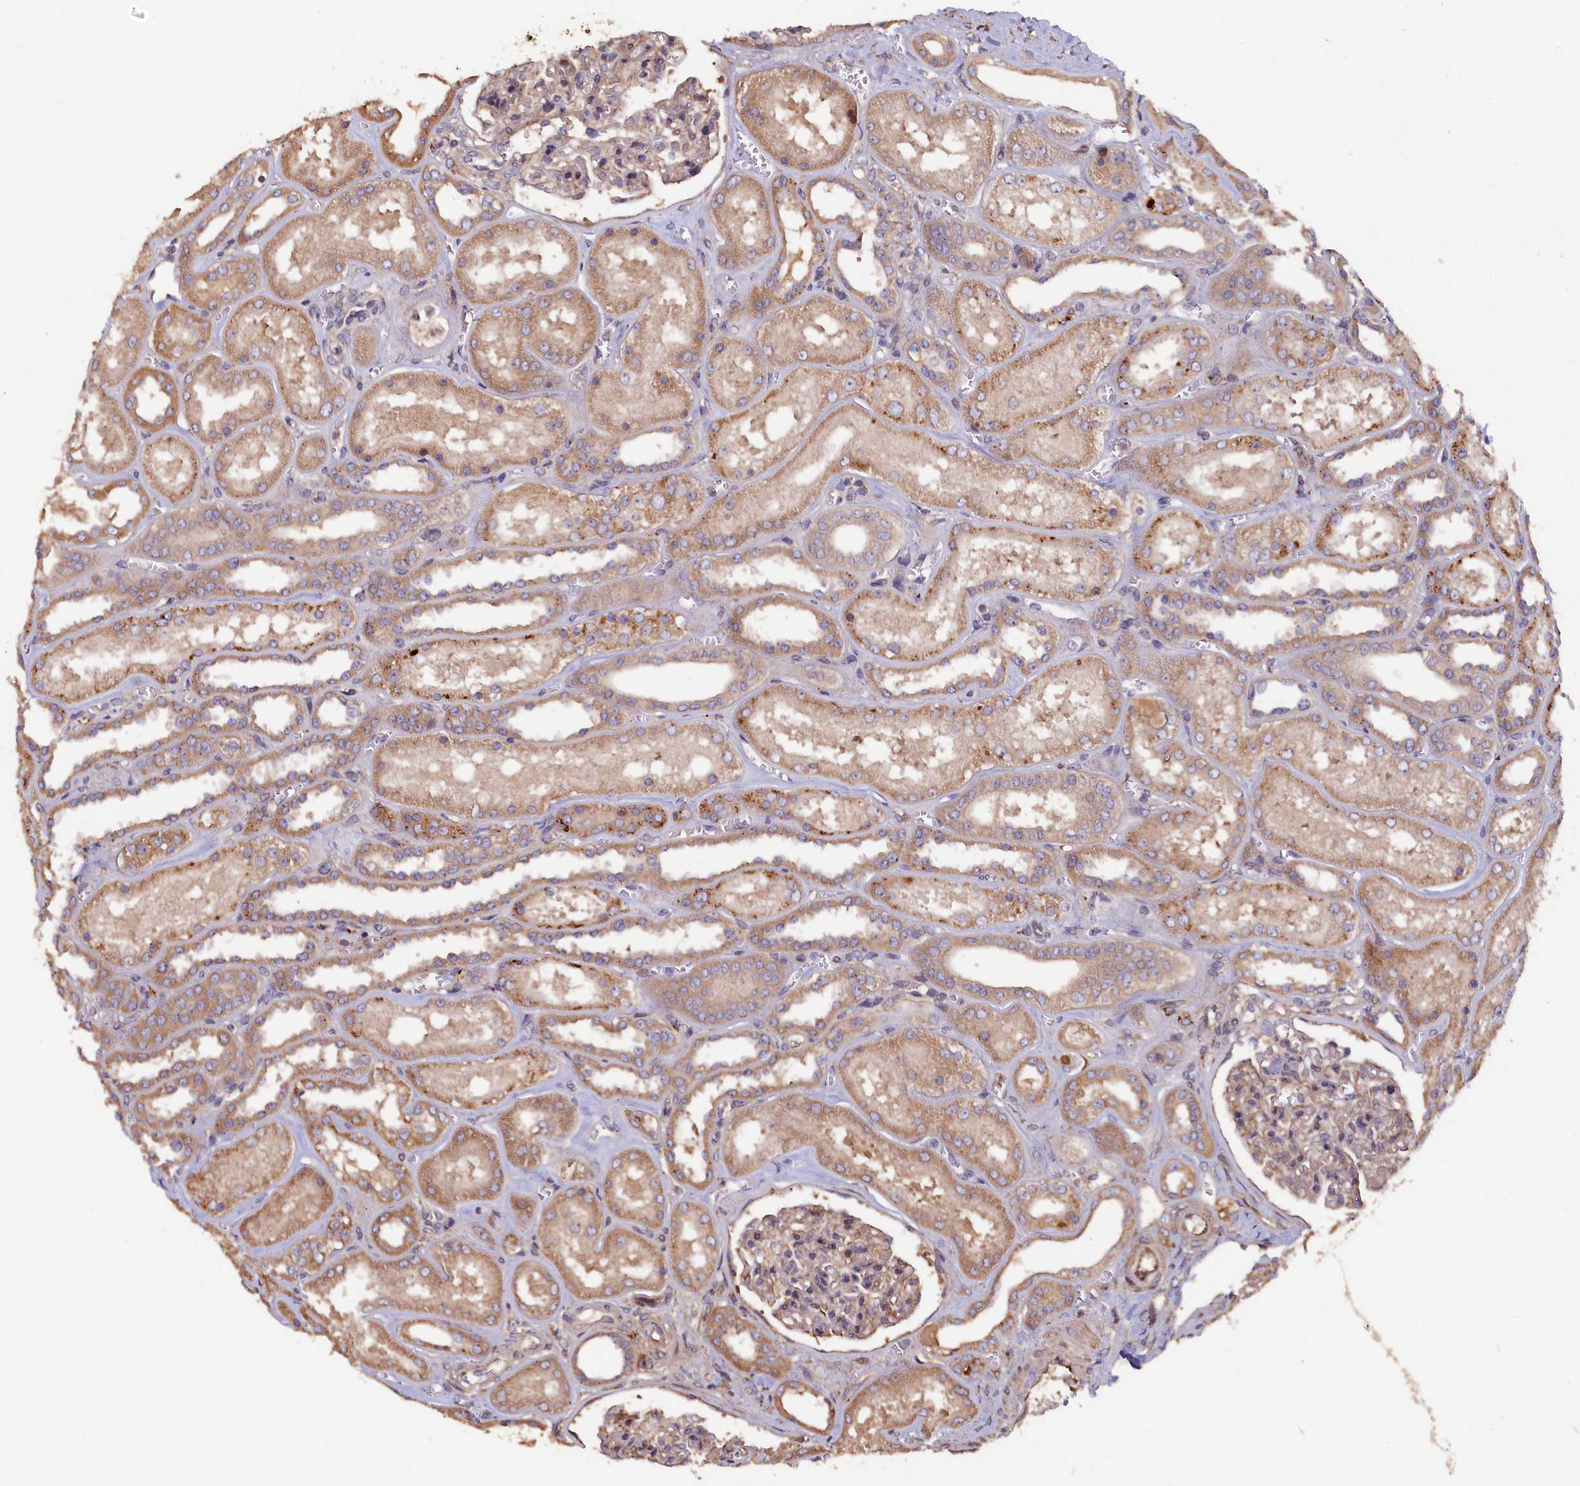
{"staining": {"intensity": "weak", "quantity": ">75%", "location": "cytoplasmic/membranous"}, "tissue": "kidney", "cell_type": "Cells in glomeruli", "image_type": "normal", "snomed": [{"axis": "morphology", "description": "Normal tissue, NOS"}, {"axis": "morphology", "description": "Adenocarcinoma, NOS"}, {"axis": "topography", "description": "Kidney"}], "caption": "Kidney stained with DAB (3,3'-diaminobenzidine) immunohistochemistry reveals low levels of weak cytoplasmic/membranous staining in approximately >75% of cells in glomeruli. (DAB IHC with brightfield microscopy, high magnification).", "gene": "GREB1L", "patient": {"sex": "female", "age": 68}}